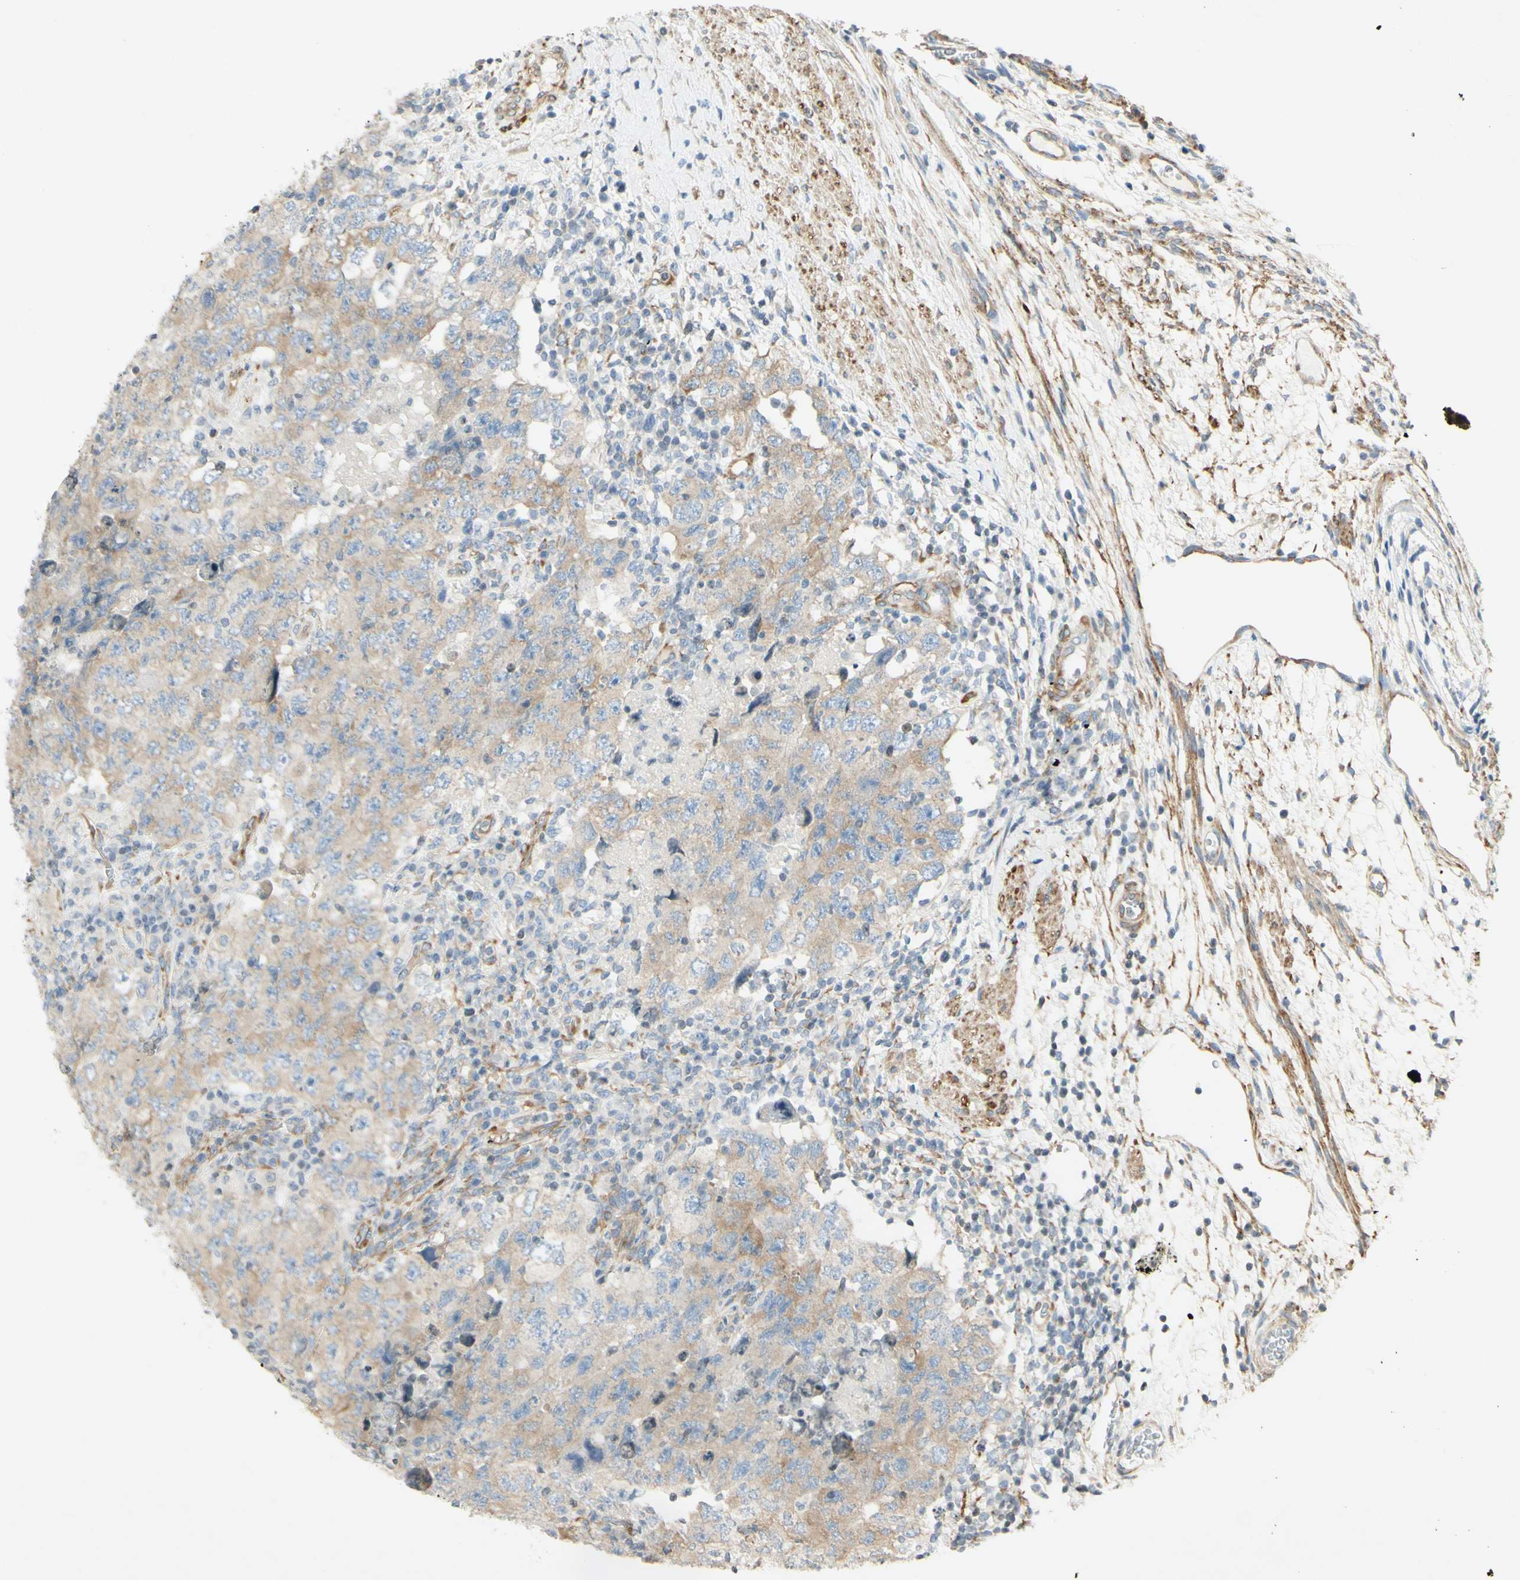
{"staining": {"intensity": "weak", "quantity": "25%-75%", "location": "cytoplasmic/membranous"}, "tissue": "testis cancer", "cell_type": "Tumor cells", "image_type": "cancer", "snomed": [{"axis": "morphology", "description": "Carcinoma, Embryonal, NOS"}, {"axis": "topography", "description": "Testis"}], "caption": "A brown stain shows weak cytoplasmic/membranous positivity of a protein in testis cancer tumor cells.", "gene": "MAP1B", "patient": {"sex": "male", "age": 26}}